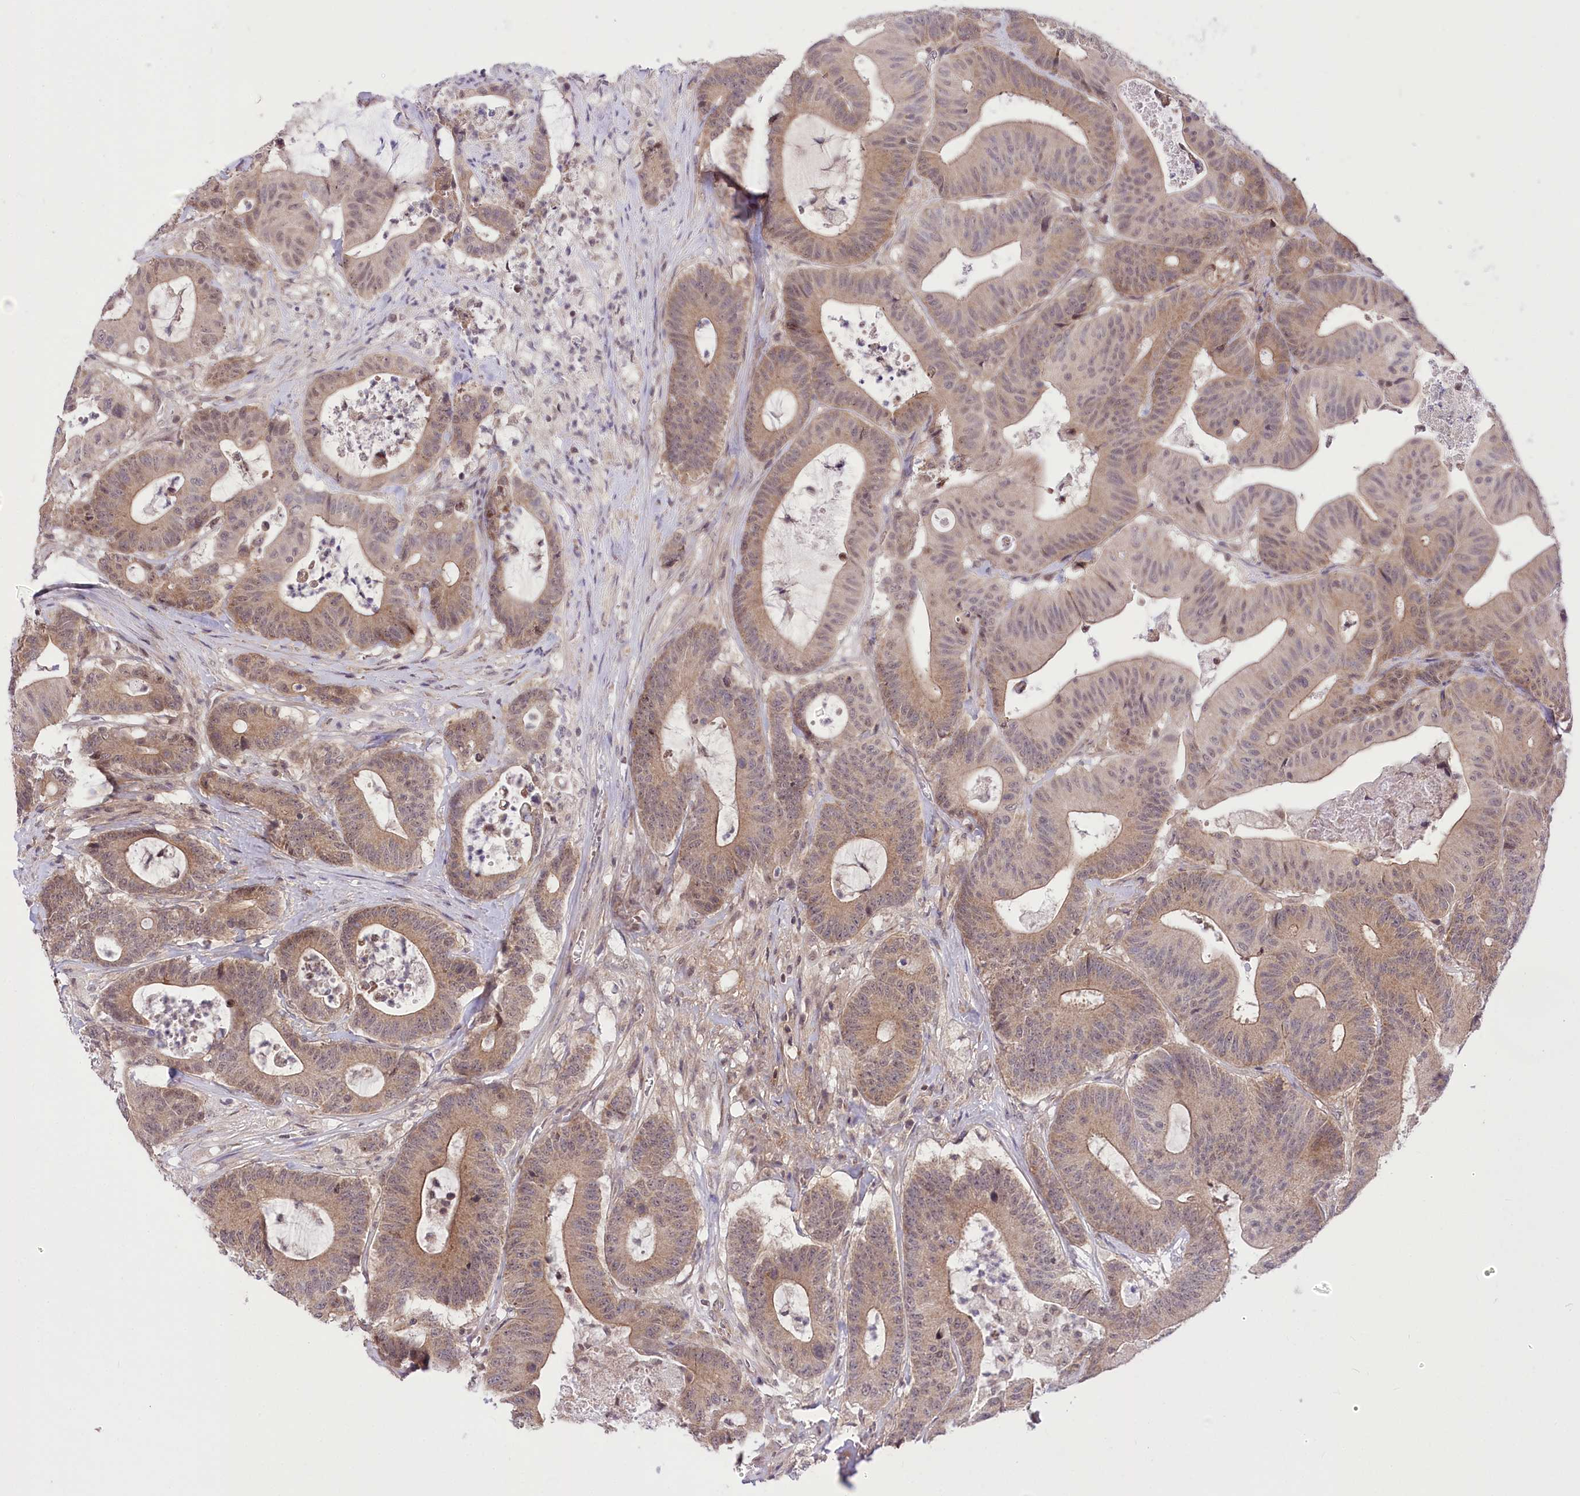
{"staining": {"intensity": "moderate", "quantity": "25%-75%", "location": "cytoplasmic/membranous"}, "tissue": "colorectal cancer", "cell_type": "Tumor cells", "image_type": "cancer", "snomed": [{"axis": "morphology", "description": "Adenocarcinoma, NOS"}, {"axis": "topography", "description": "Colon"}], "caption": "The photomicrograph shows immunohistochemical staining of colorectal cancer (adenocarcinoma). There is moderate cytoplasmic/membranous positivity is appreciated in about 25%-75% of tumor cells.", "gene": "ZMAT2", "patient": {"sex": "female", "age": 84}}